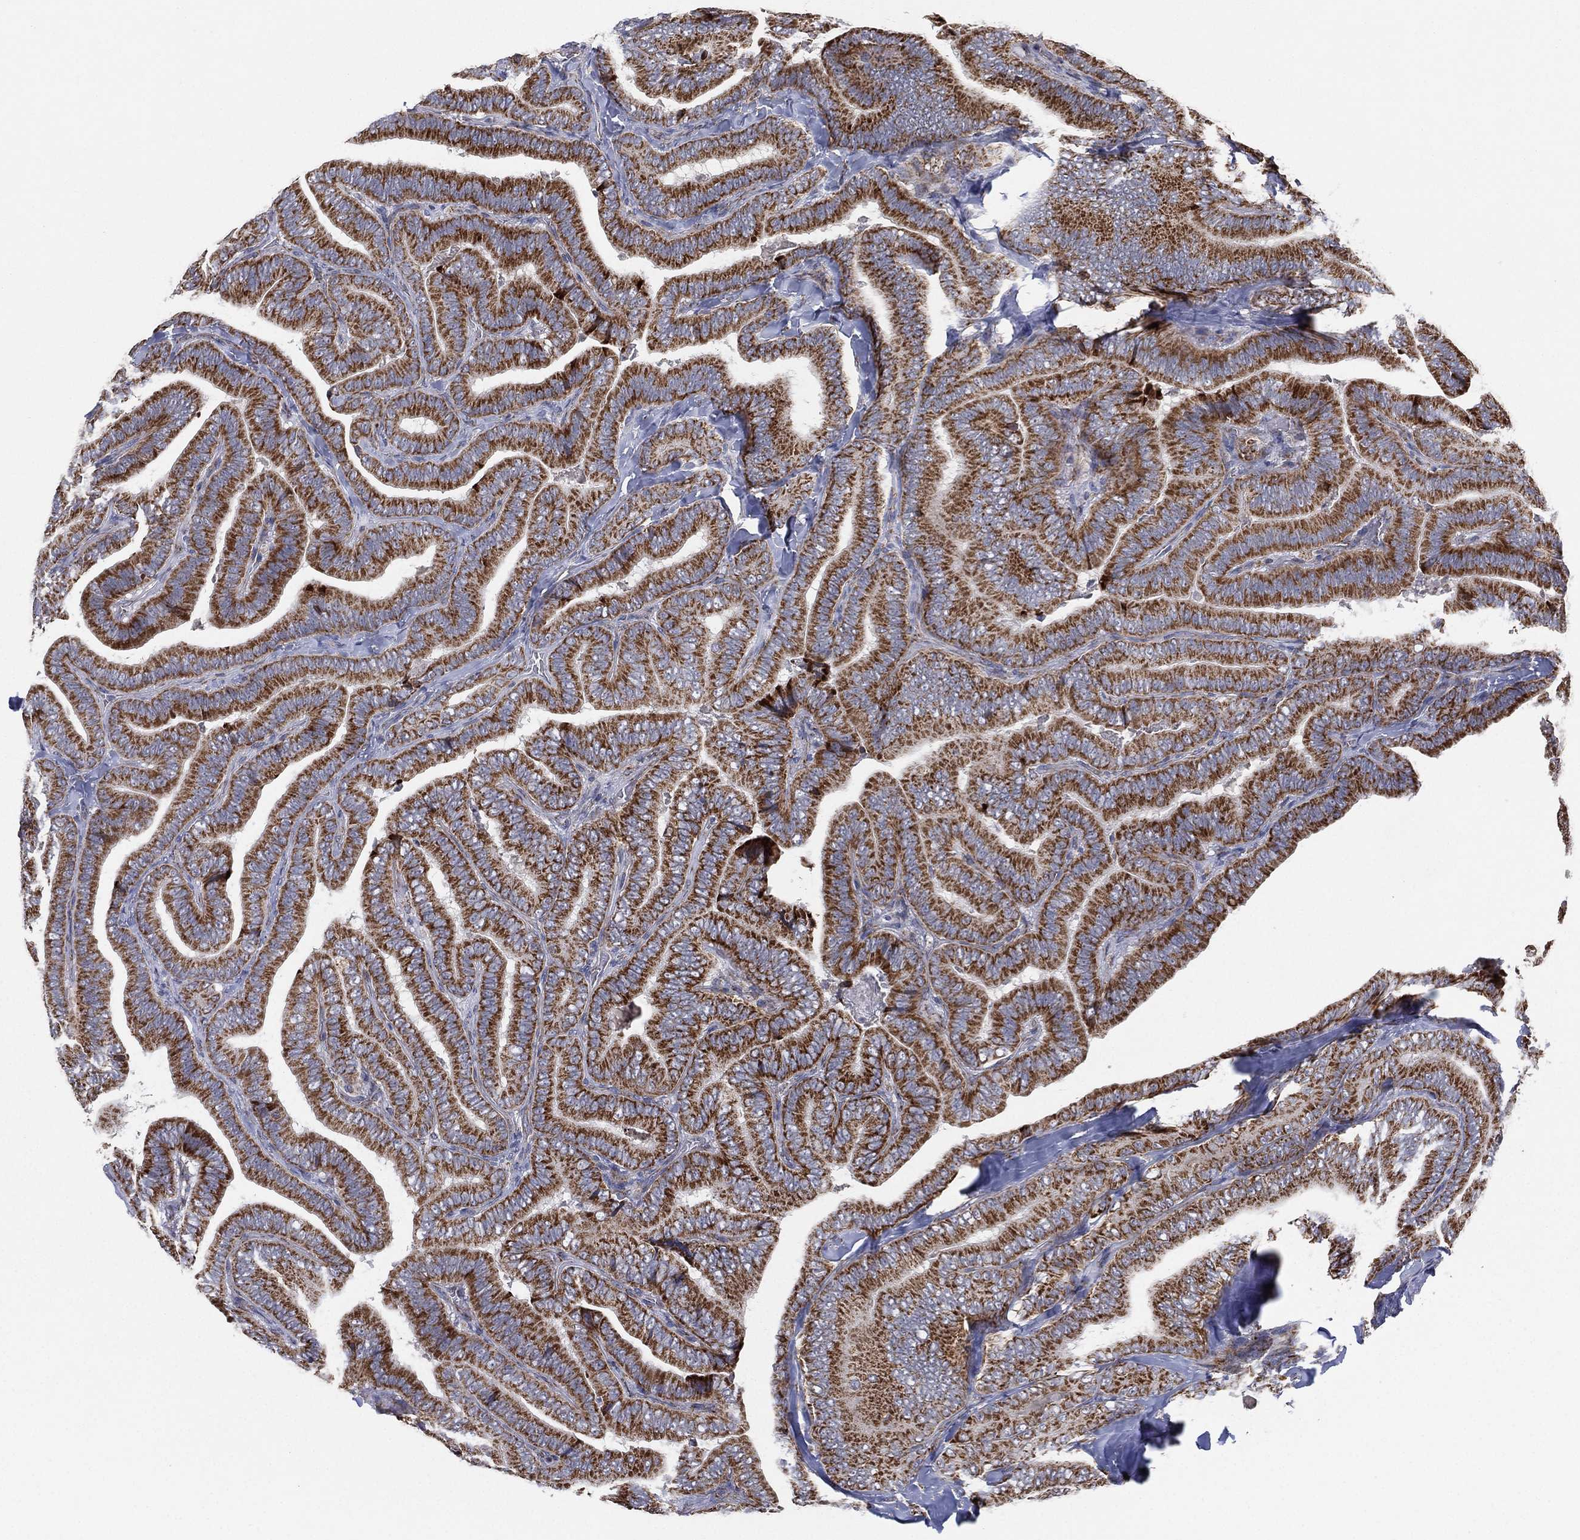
{"staining": {"intensity": "strong", "quantity": ">75%", "location": "cytoplasmic/membranous"}, "tissue": "thyroid cancer", "cell_type": "Tumor cells", "image_type": "cancer", "snomed": [{"axis": "morphology", "description": "Papillary adenocarcinoma, NOS"}, {"axis": "topography", "description": "Thyroid gland"}], "caption": "Protein expression by IHC exhibits strong cytoplasmic/membranous expression in about >75% of tumor cells in thyroid cancer (papillary adenocarcinoma).", "gene": "PSMG4", "patient": {"sex": "male", "age": 61}}